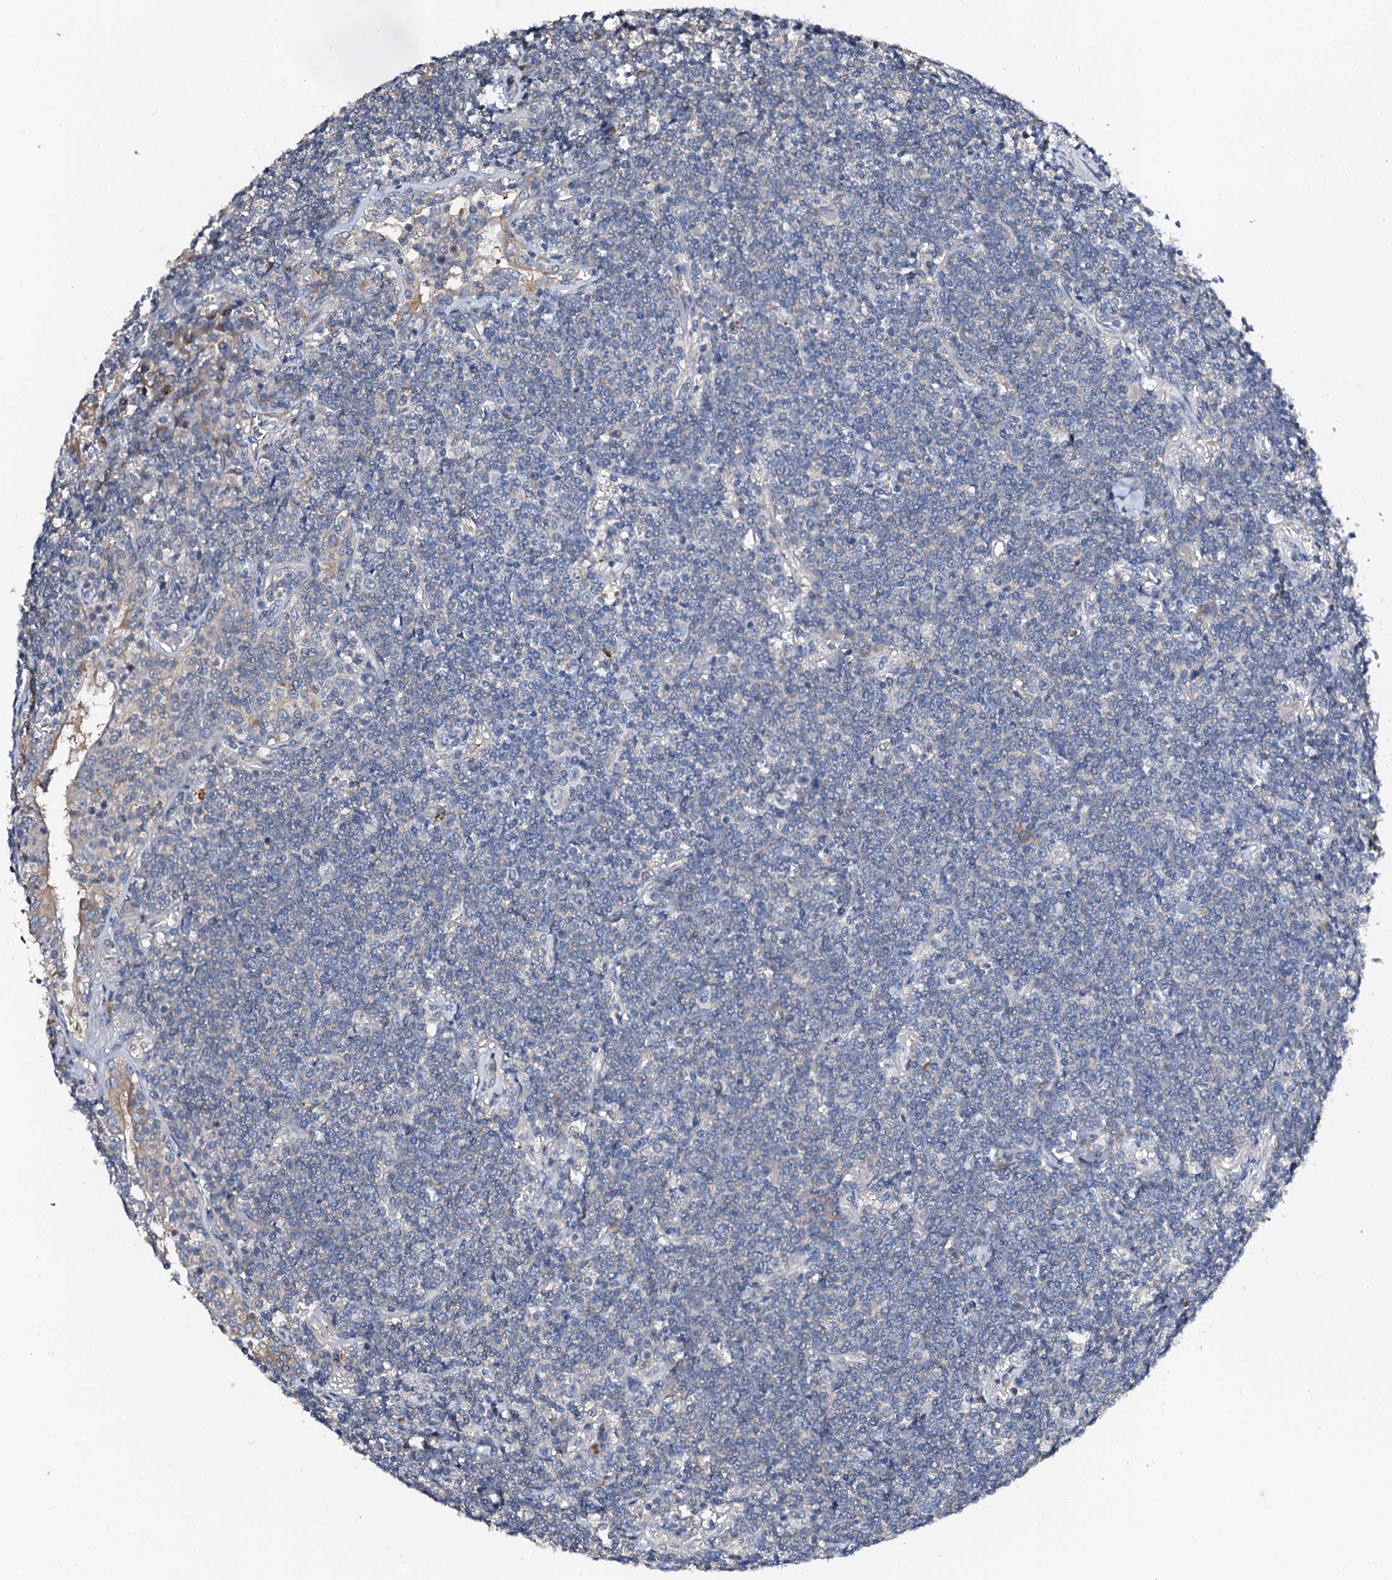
{"staining": {"intensity": "negative", "quantity": "none", "location": "none"}, "tissue": "lymphoma", "cell_type": "Tumor cells", "image_type": "cancer", "snomed": [{"axis": "morphology", "description": "Malignant lymphoma, non-Hodgkin's type, Low grade"}, {"axis": "topography", "description": "Lung"}], "caption": "Immunohistochemical staining of human lymphoma exhibits no significant expression in tumor cells. Brightfield microscopy of immunohistochemistry stained with DAB (3,3'-diaminobenzidine) (brown) and hematoxylin (blue), captured at high magnification.", "gene": "FIBIN", "patient": {"sex": "female", "age": 71}}